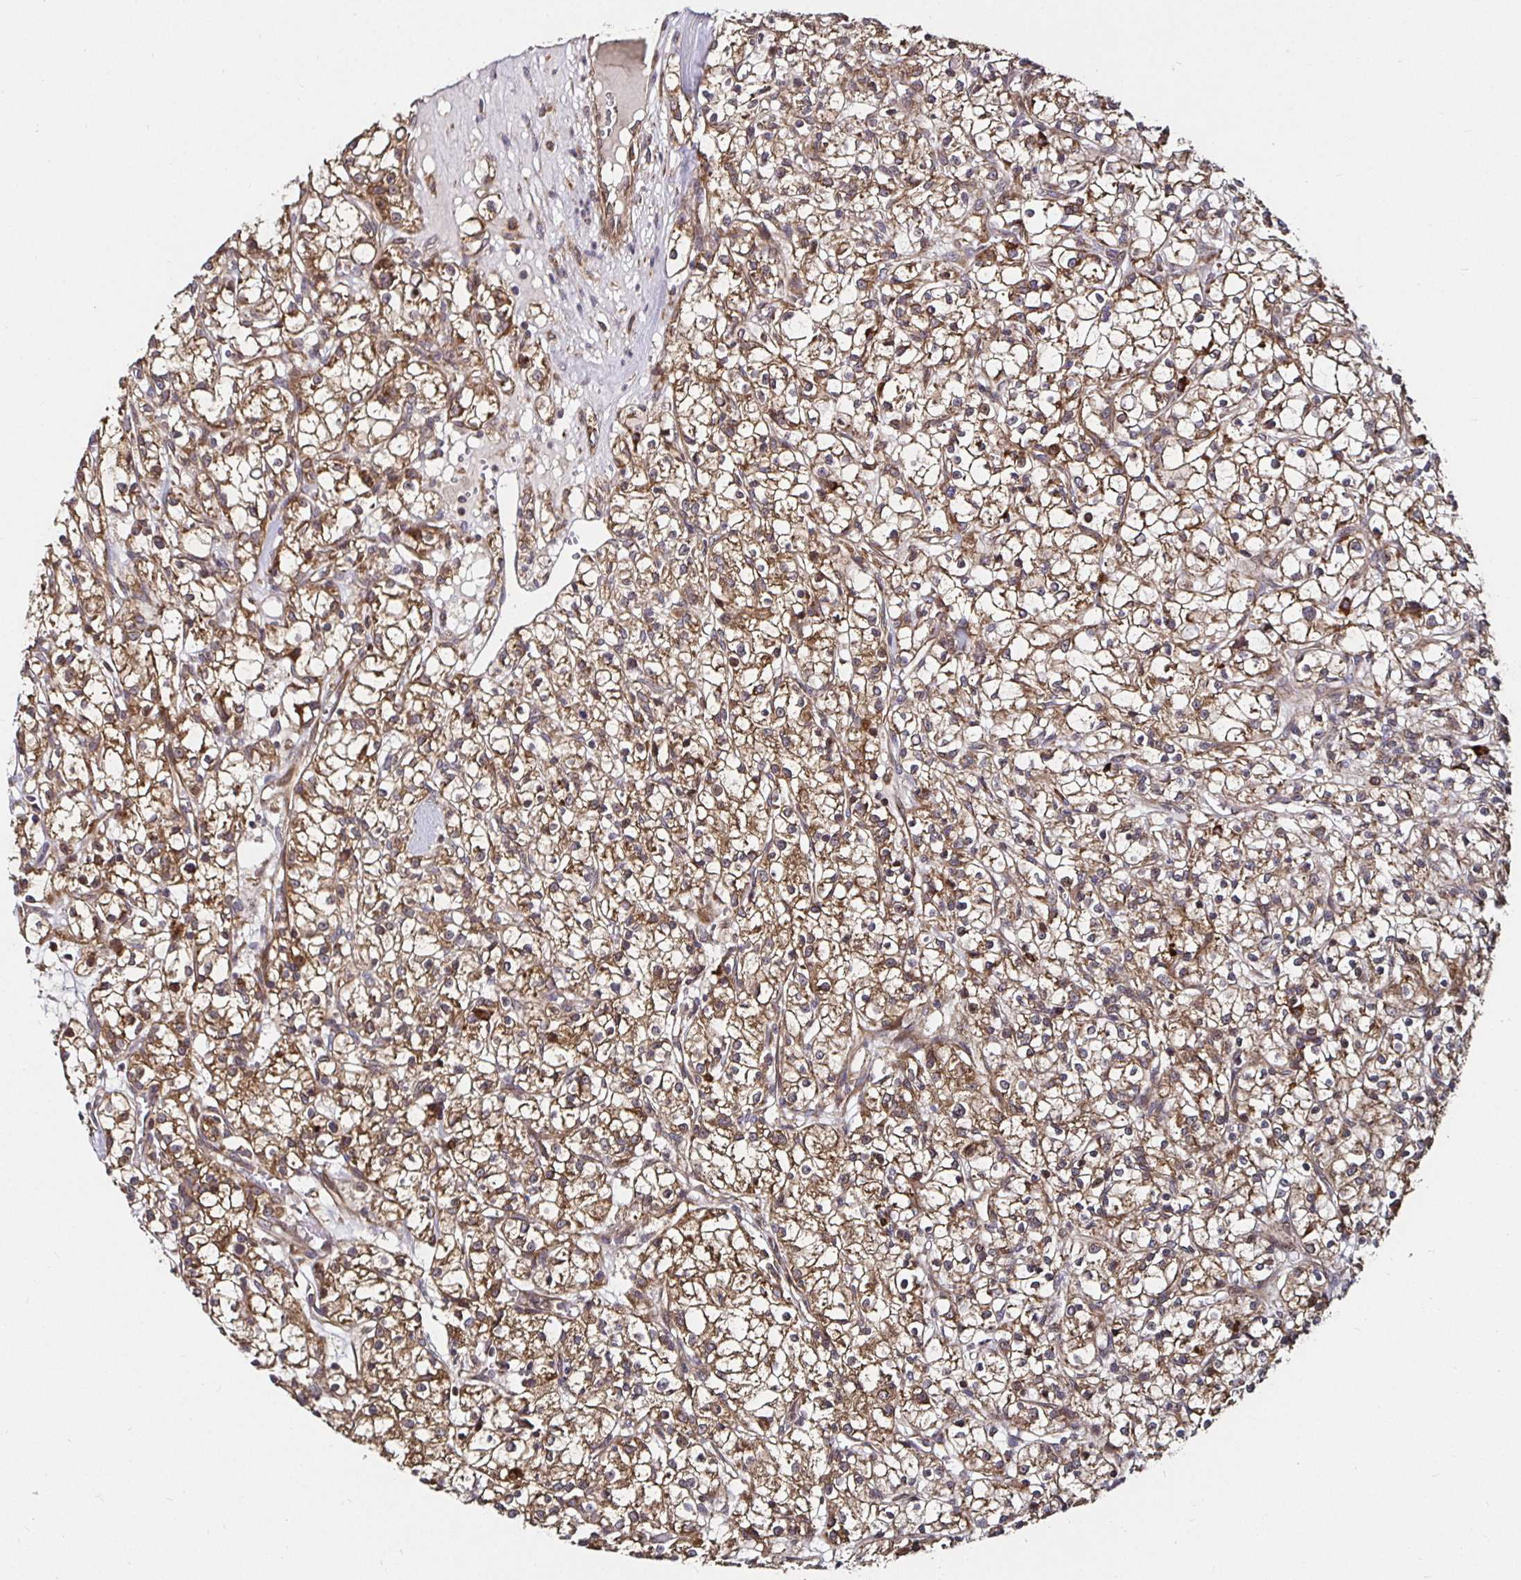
{"staining": {"intensity": "moderate", "quantity": ">75%", "location": "cytoplasmic/membranous"}, "tissue": "renal cancer", "cell_type": "Tumor cells", "image_type": "cancer", "snomed": [{"axis": "morphology", "description": "Adenocarcinoma, NOS"}, {"axis": "topography", "description": "Kidney"}], "caption": "IHC (DAB (3,3'-diaminobenzidine)) staining of human renal cancer (adenocarcinoma) displays moderate cytoplasmic/membranous protein staining in about >75% of tumor cells.", "gene": "MLST8", "patient": {"sex": "female", "age": 59}}